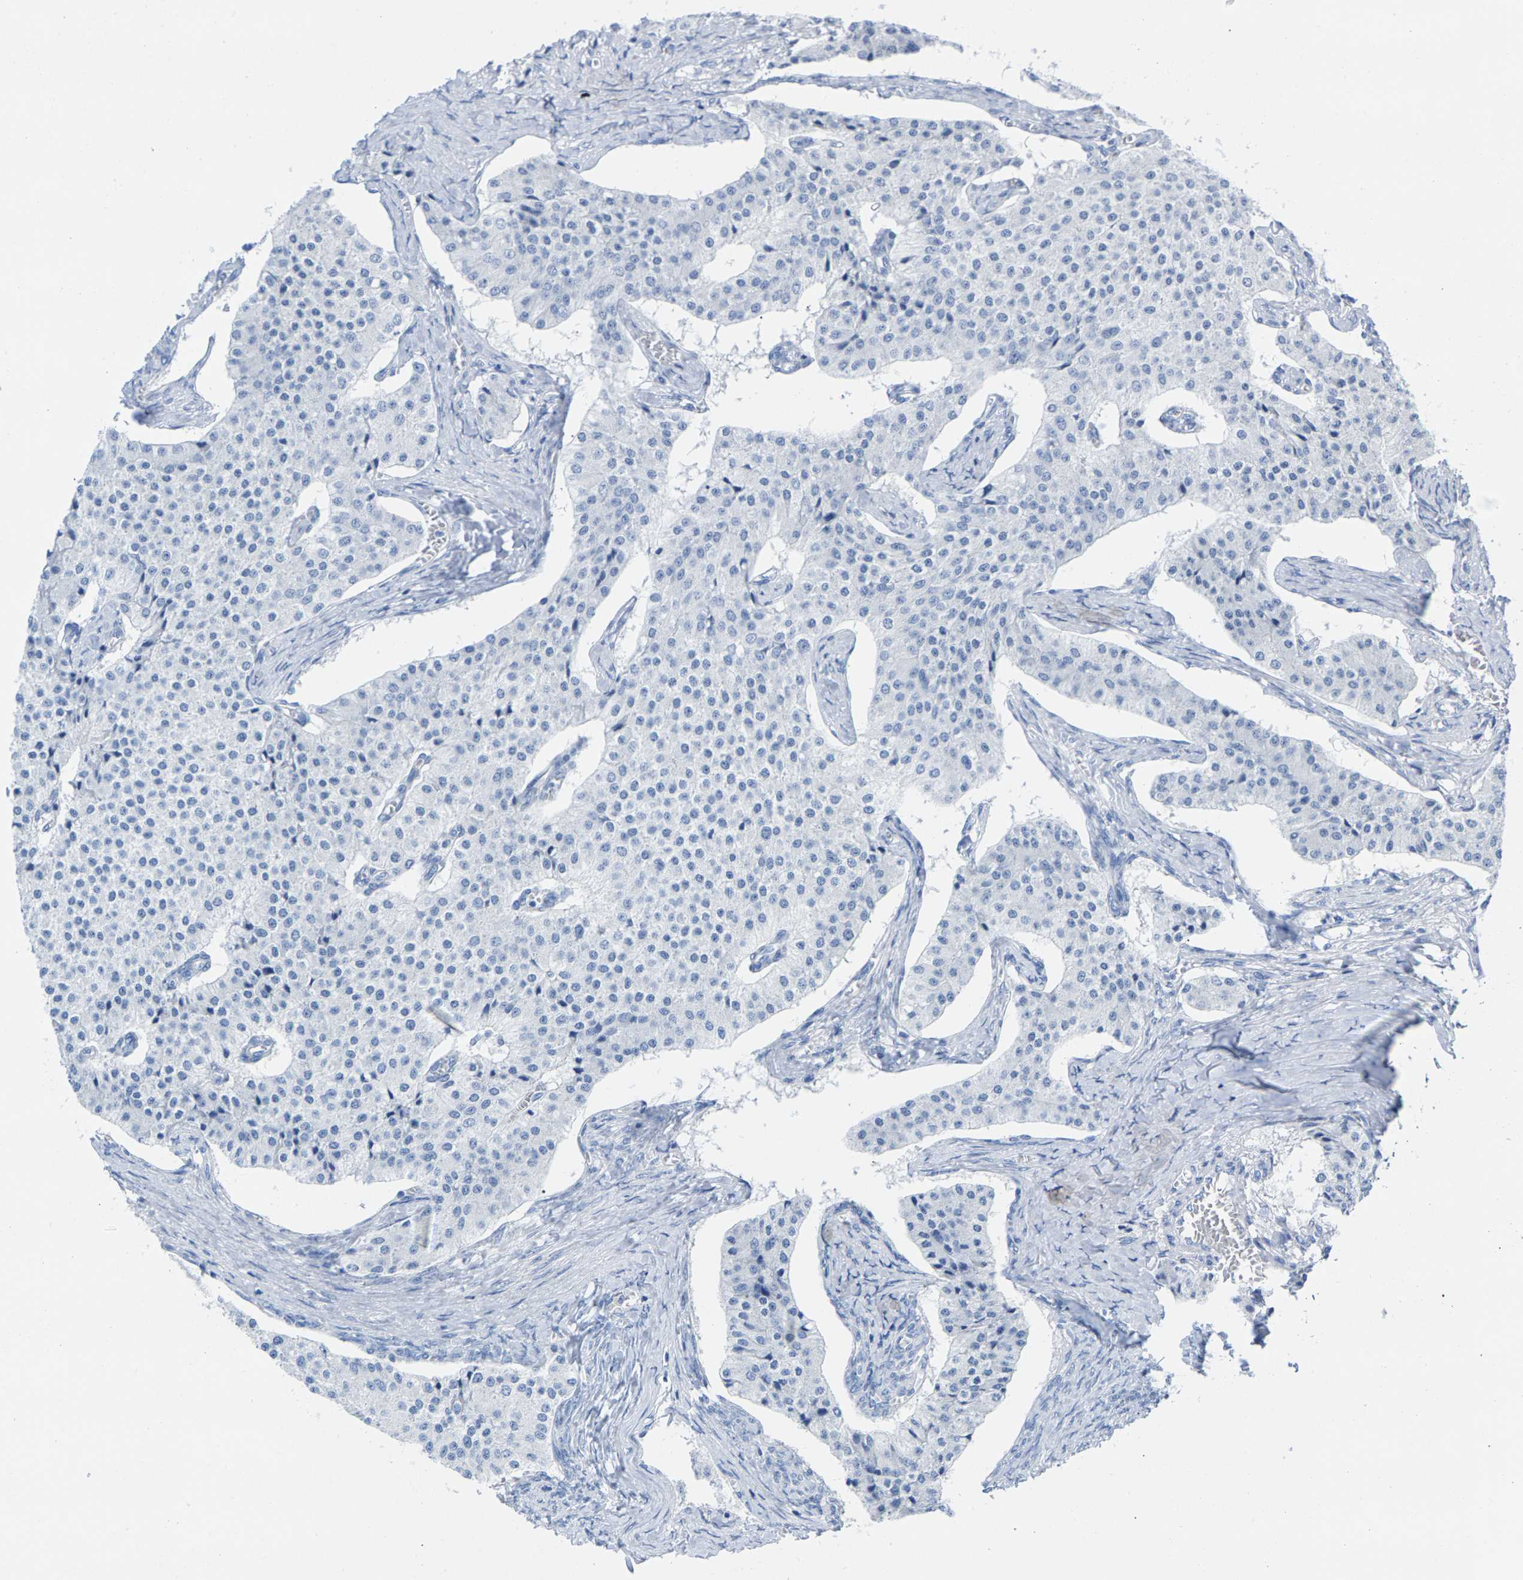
{"staining": {"intensity": "negative", "quantity": "none", "location": "none"}, "tissue": "carcinoid", "cell_type": "Tumor cells", "image_type": "cancer", "snomed": [{"axis": "morphology", "description": "Carcinoid, malignant, NOS"}, {"axis": "topography", "description": "Colon"}], "caption": "Carcinoid (malignant) was stained to show a protein in brown. There is no significant staining in tumor cells.", "gene": "CPA1", "patient": {"sex": "female", "age": 52}}